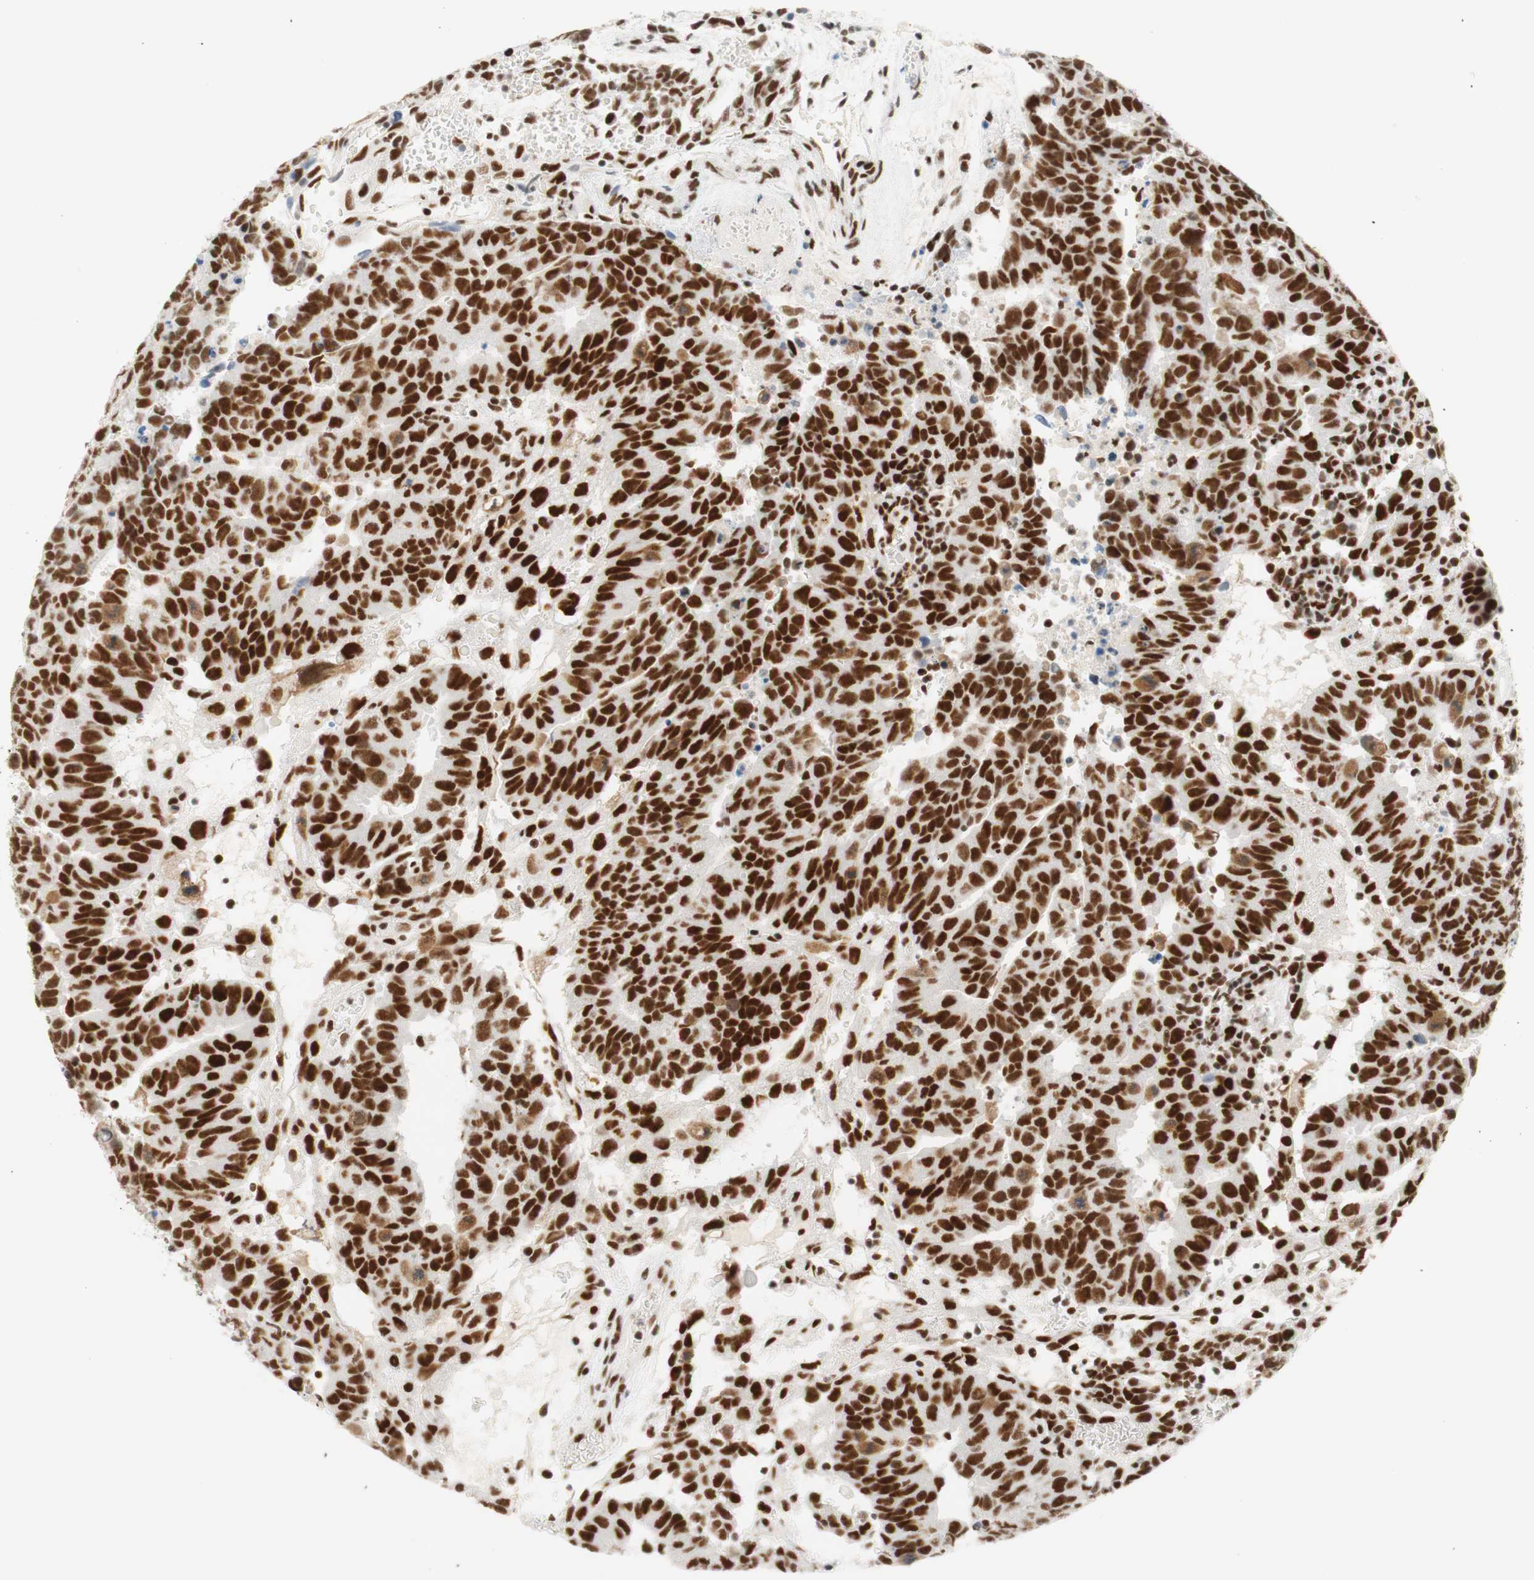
{"staining": {"intensity": "strong", "quantity": "25%-75%", "location": "nuclear"}, "tissue": "testis cancer", "cell_type": "Tumor cells", "image_type": "cancer", "snomed": [{"axis": "morphology", "description": "Seminoma, NOS"}, {"axis": "morphology", "description": "Carcinoma, Embryonal, NOS"}, {"axis": "topography", "description": "Testis"}], "caption": "Protein staining demonstrates strong nuclear expression in about 25%-75% of tumor cells in testis seminoma. The protein is shown in brown color, while the nuclei are stained blue.", "gene": "RNF20", "patient": {"sex": "male", "age": 52}}